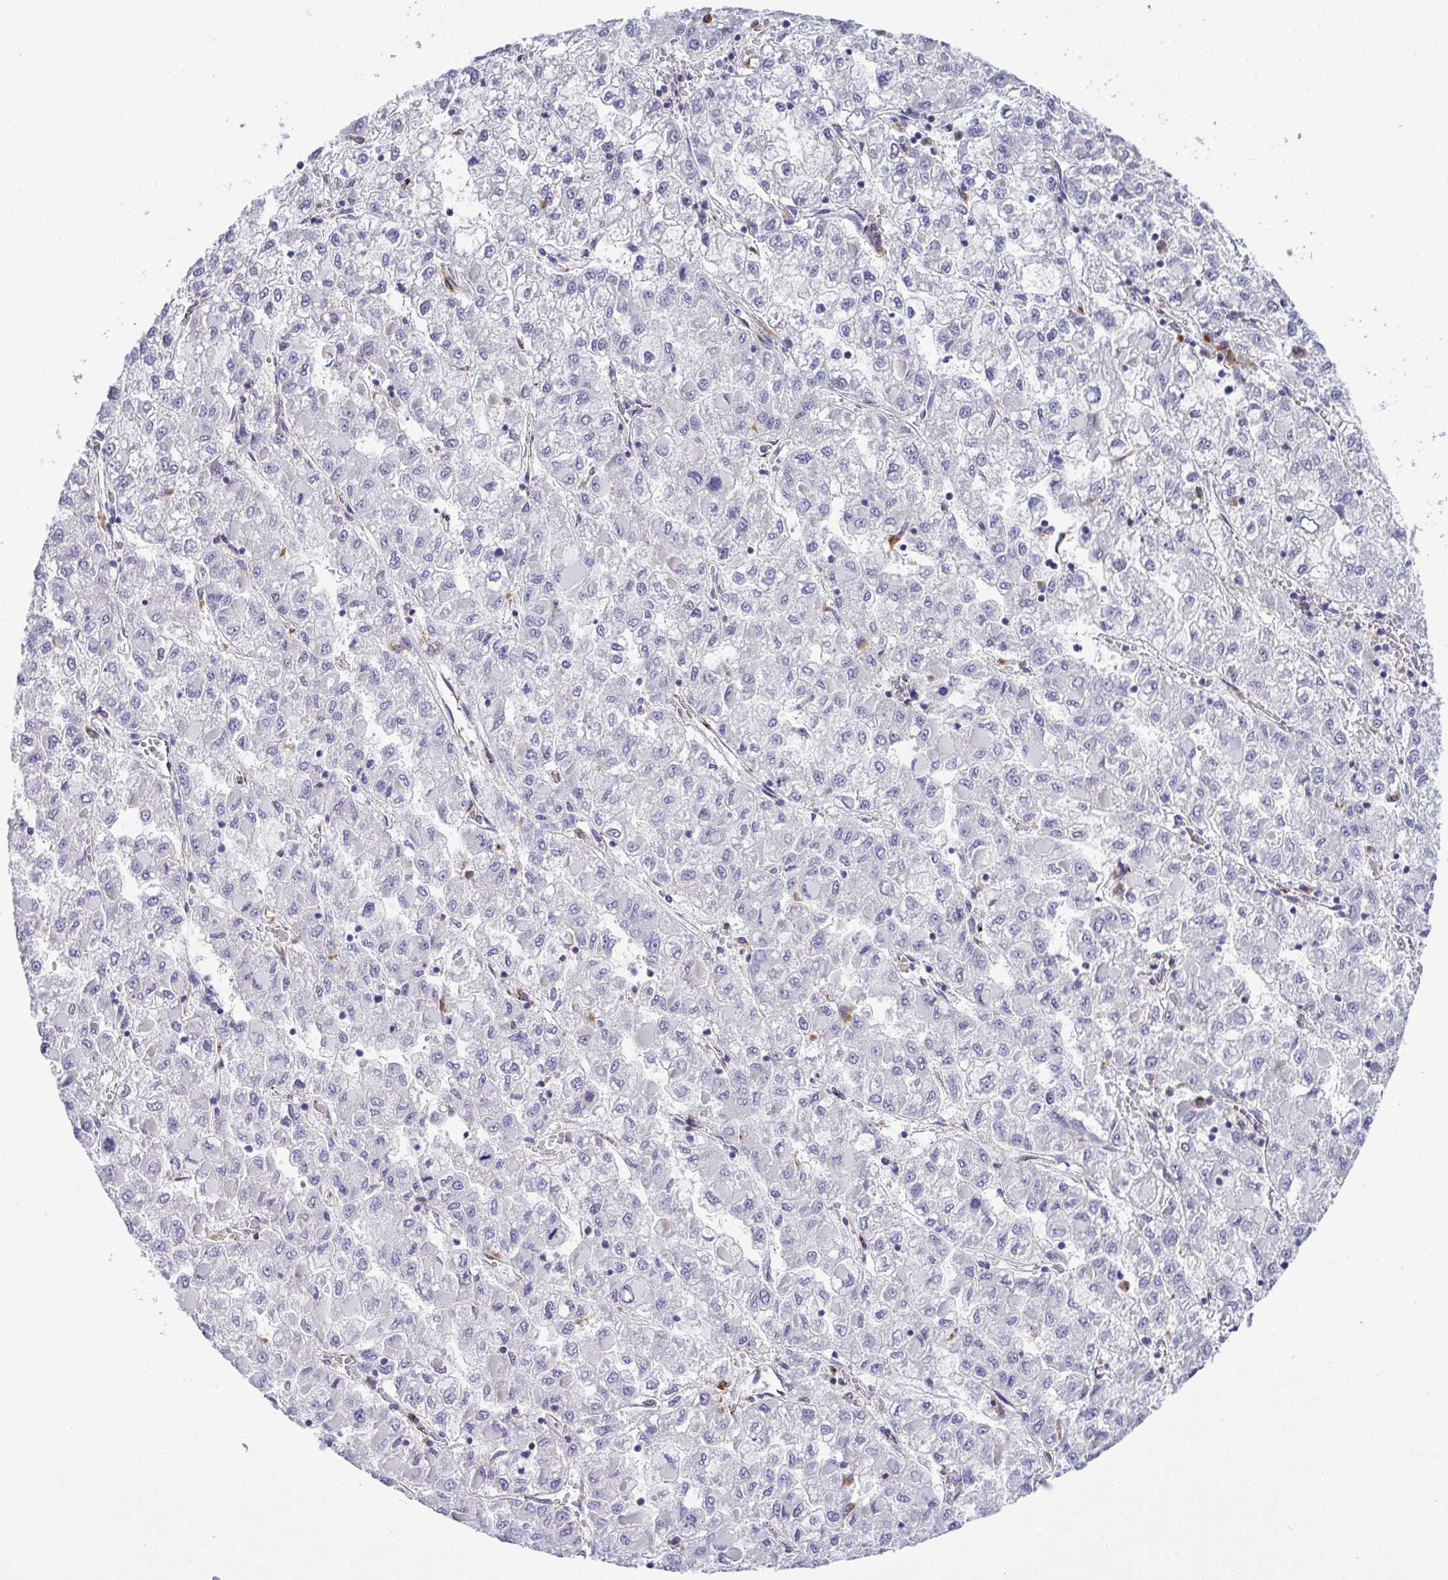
{"staining": {"intensity": "negative", "quantity": "none", "location": "none"}, "tissue": "liver cancer", "cell_type": "Tumor cells", "image_type": "cancer", "snomed": [{"axis": "morphology", "description": "Carcinoma, Hepatocellular, NOS"}, {"axis": "topography", "description": "Liver"}], "caption": "The micrograph shows no staining of tumor cells in liver cancer (hepatocellular carcinoma).", "gene": "TOR1AIP2", "patient": {"sex": "male", "age": 40}}